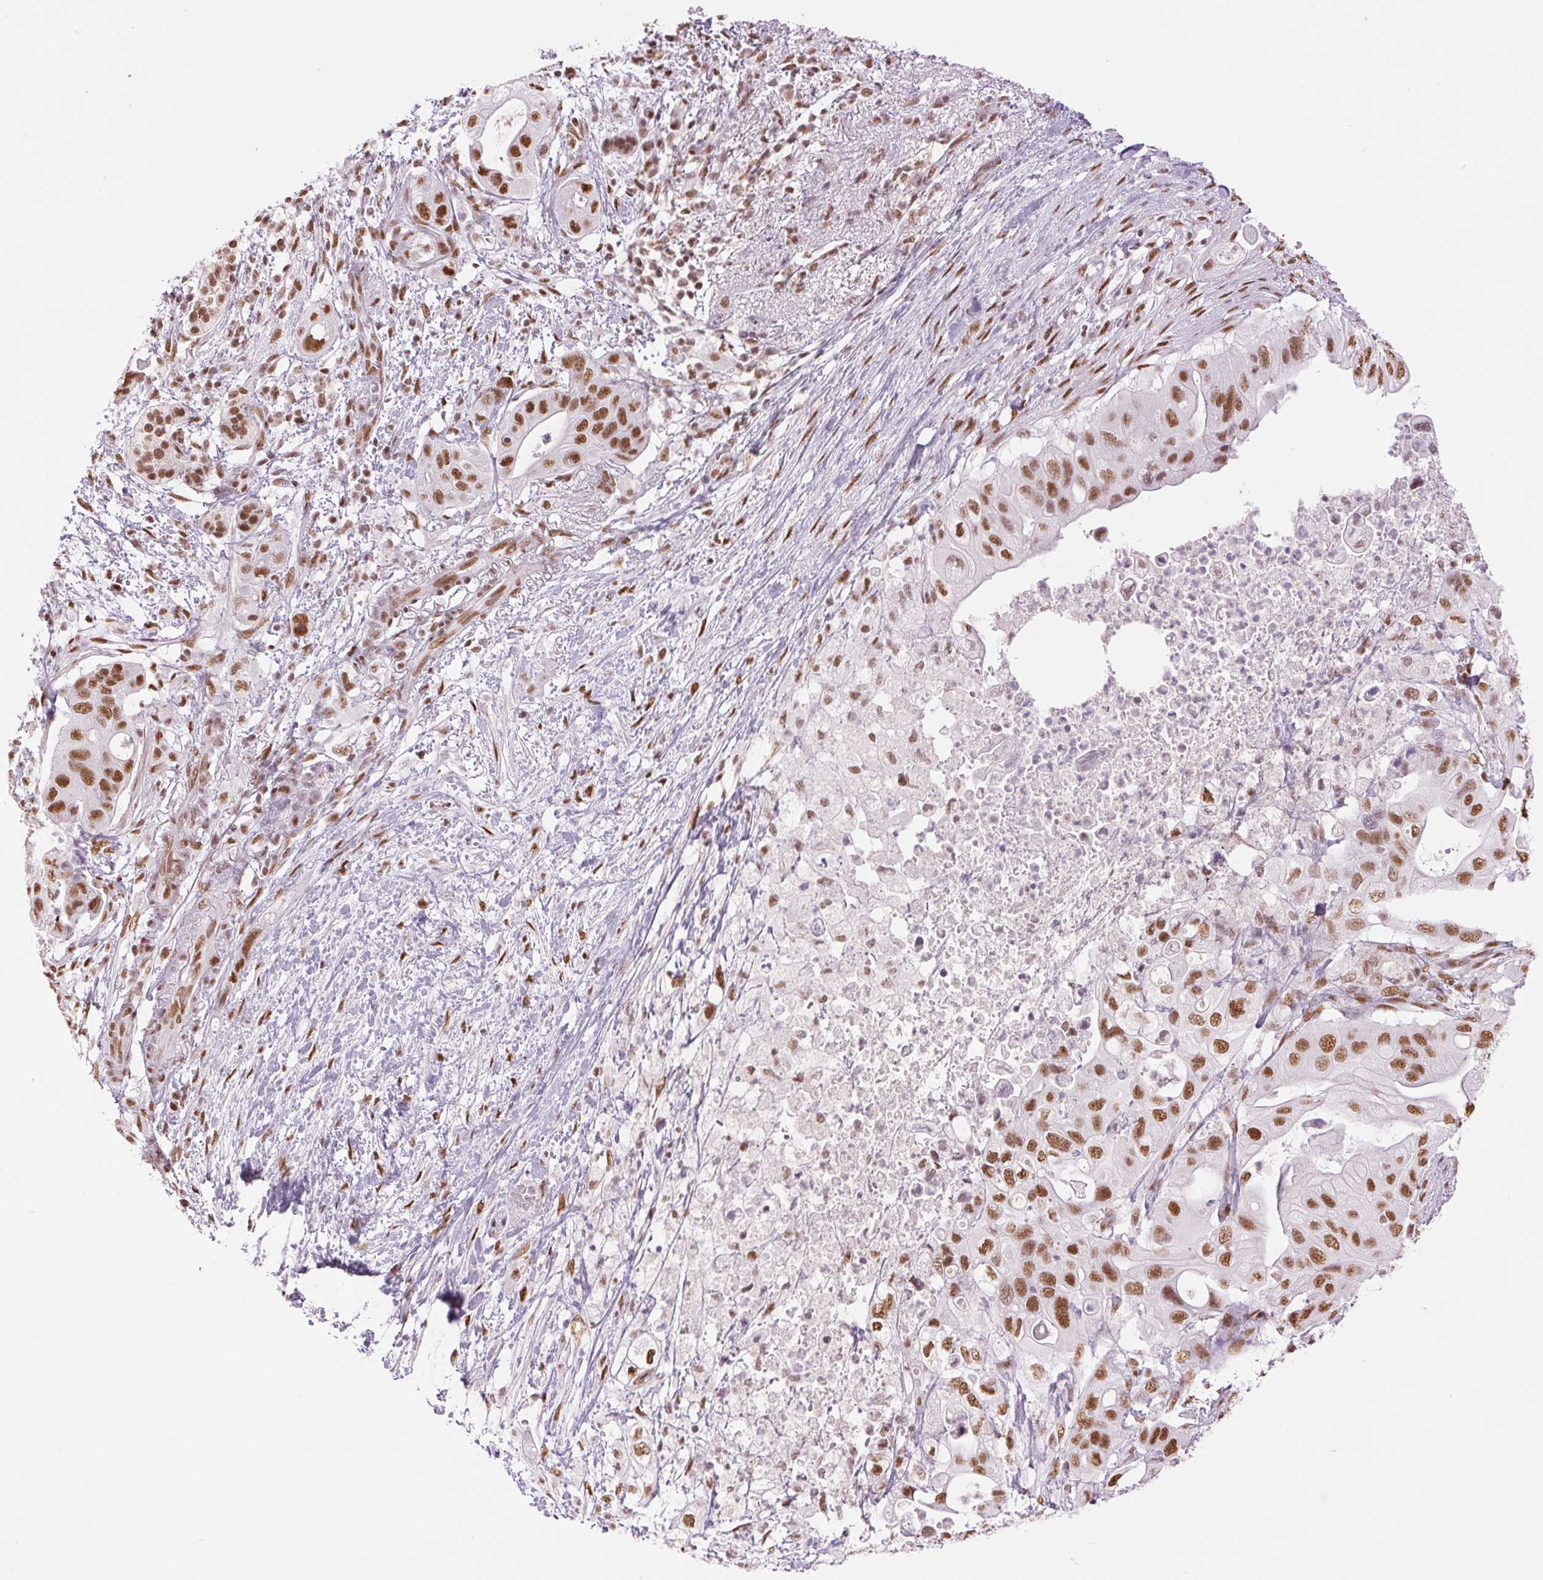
{"staining": {"intensity": "moderate", "quantity": ">75%", "location": "nuclear"}, "tissue": "pancreatic cancer", "cell_type": "Tumor cells", "image_type": "cancer", "snomed": [{"axis": "morphology", "description": "Adenocarcinoma, NOS"}, {"axis": "topography", "description": "Pancreas"}], "caption": "The photomicrograph reveals staining of pancreatic cancer (adenocarcinoma), revealing moderate nuclear protein staining (brown color) within tumor cells.", "gene": "ZFR2", "patient": {"sex": "female", "age": 72}}